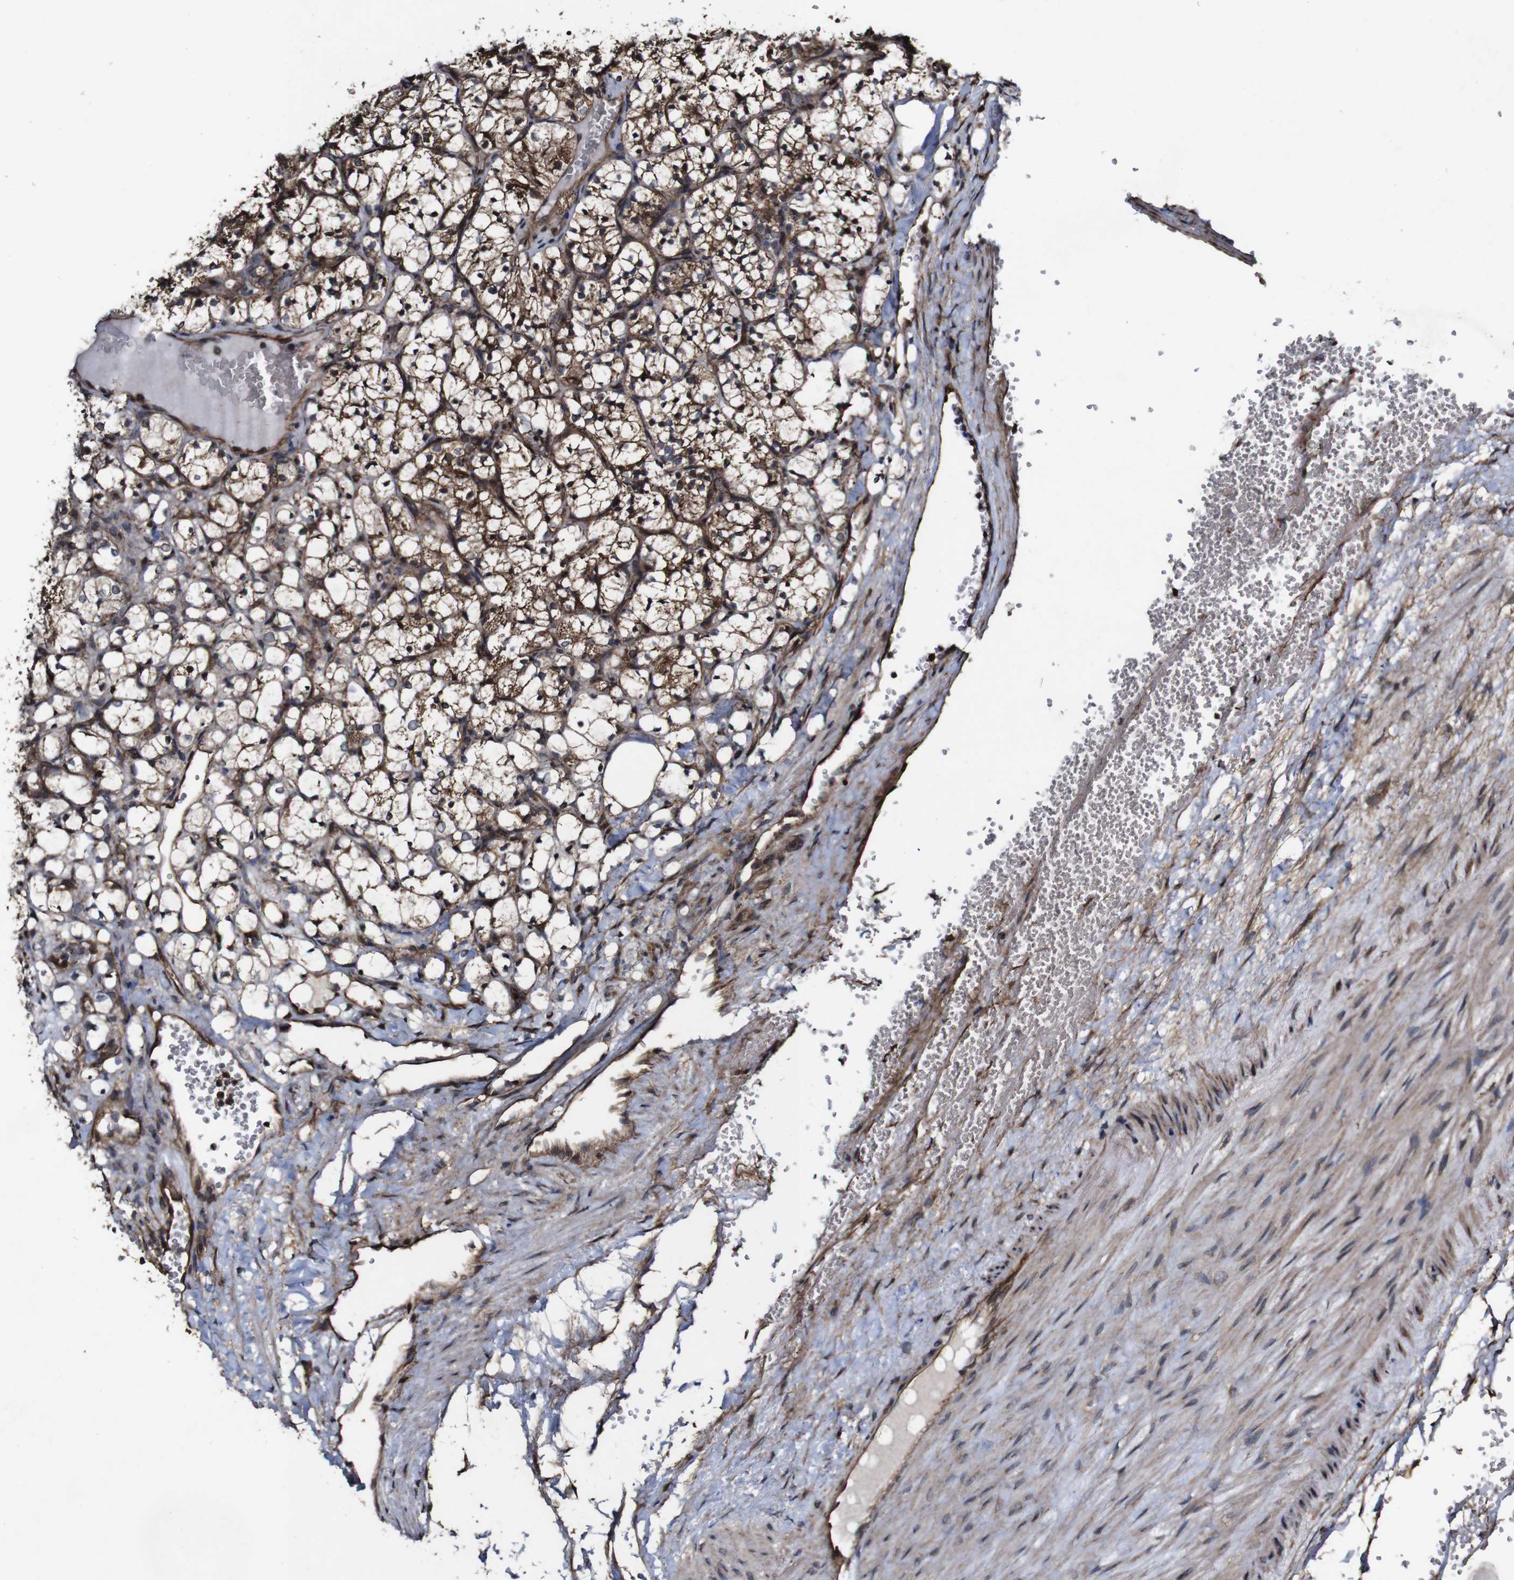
{"staining": {"intensity": "strong", "quantity": "25%-75%", "location": "cytoplasmic/membranous"}, "tissue": "renal cancer", "cell_type": "Tumor cells", "image_type": "cancer", "snomed": [{"axis": "morphology", "description": "Adenocarcinoma, NOS"}, {"axis": "topography", "description": "Kidney"}], "caption": "Protein expression analysis of renal cancer exhibits strong cytoplasmic/membranous staining in approximately 25%-75% of tumor cells.", "gene": "BTN3A3", "patient": {"sex": "female", "age": 69}}